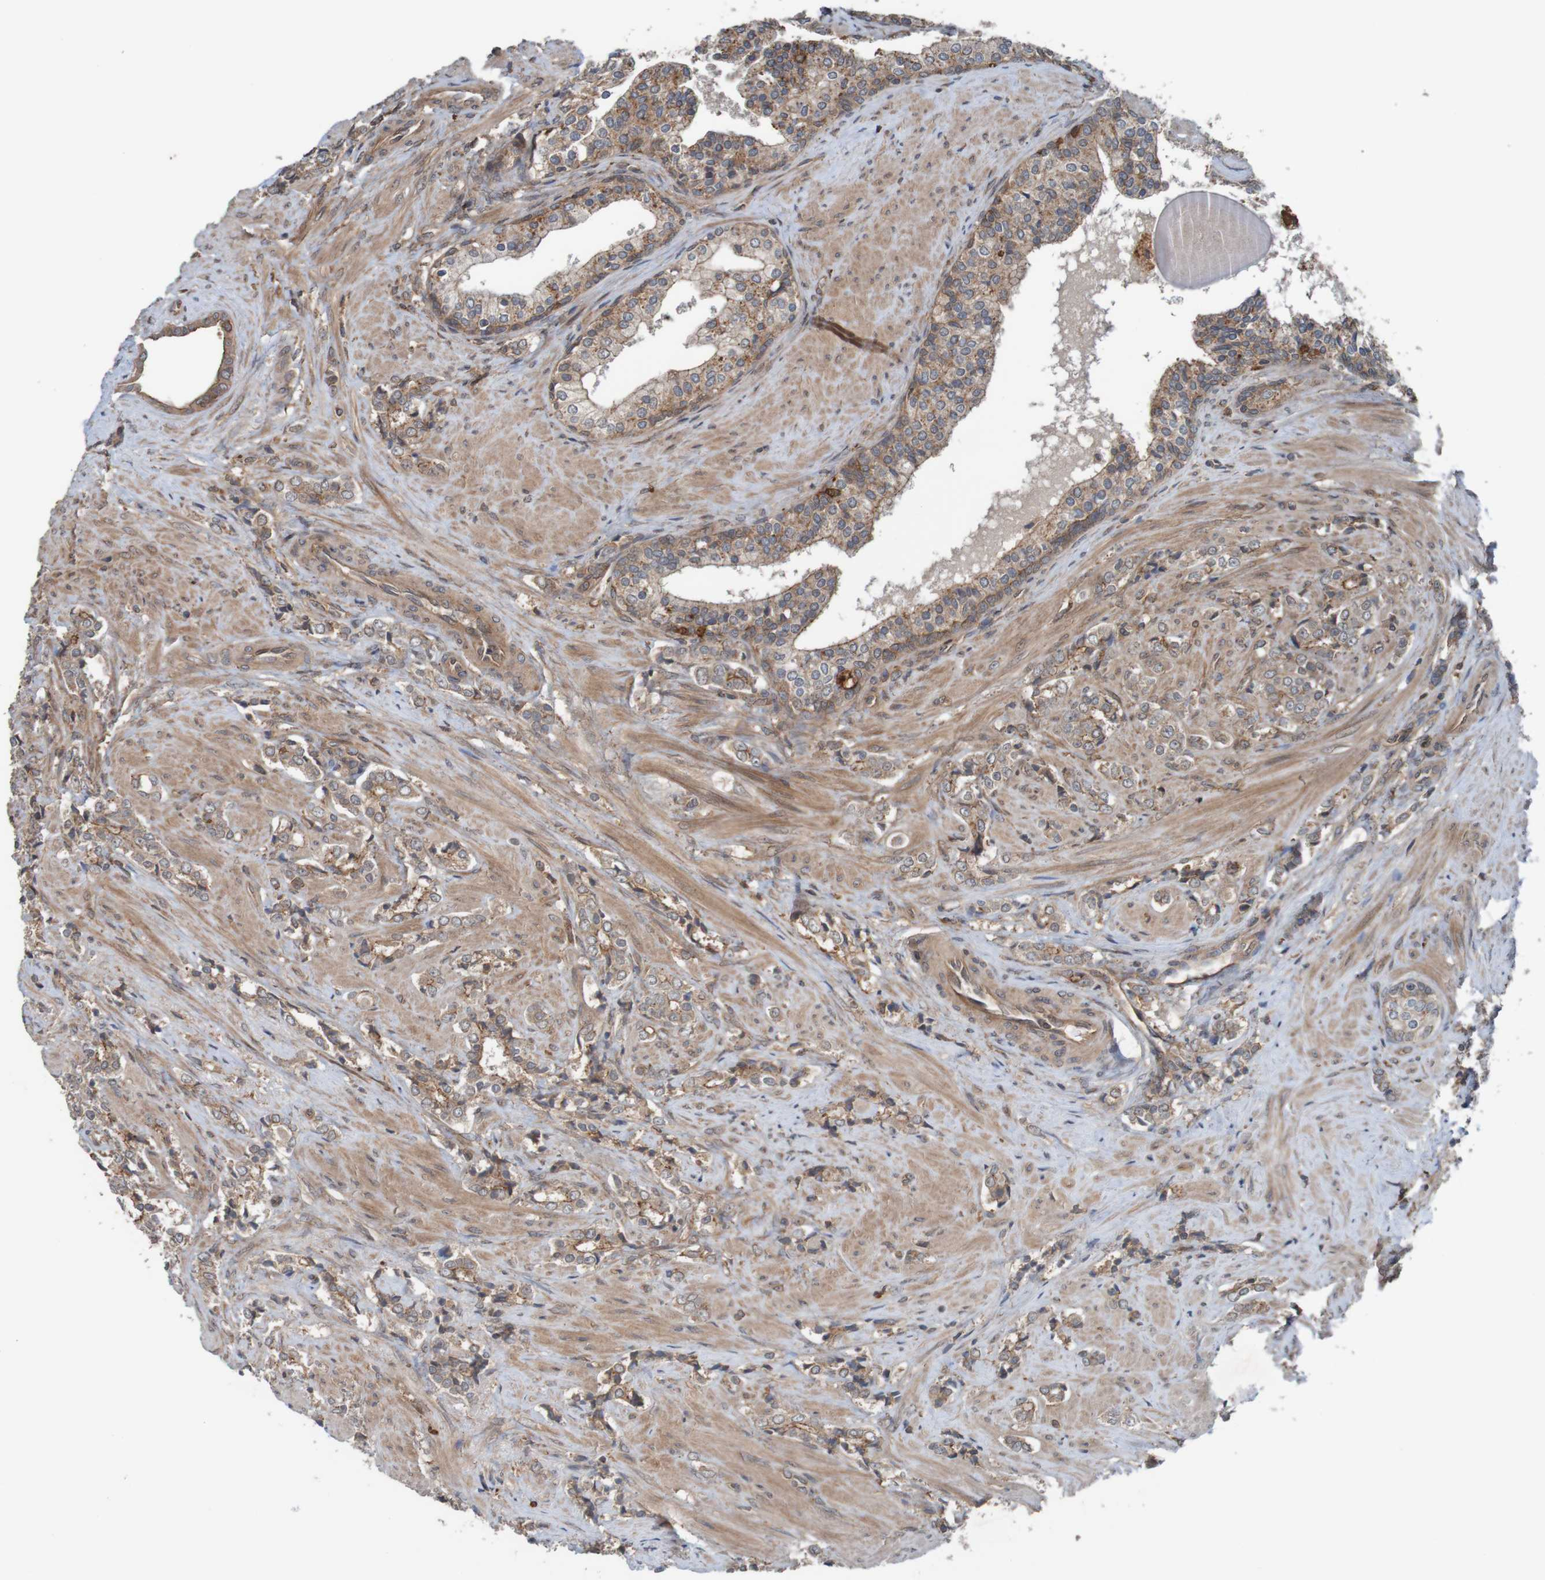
{"staining": {"intensity": "moderate", "quantity": ">75%", "location": "cytoplasmic/membranous"}, "tissue": "prostate cancer", "cell_type": "Tumor cells", "image_type": "cancer", "snomed": [{"axis": "morphology", "description": "Adenocarcinoma, Low grade"}, {"axis": "topography", "description": "Prostate"}], "caption": "A high-resolution micrograph shows immunohistochemistry staining of prostate low-grade adenocarcinoma, which demonstrates moderate cytoplasmic/membranous expression in about >75% of tumor cells.", "gene": "ARHGEF11", "patient": {"sex": "male", "age": 60}}